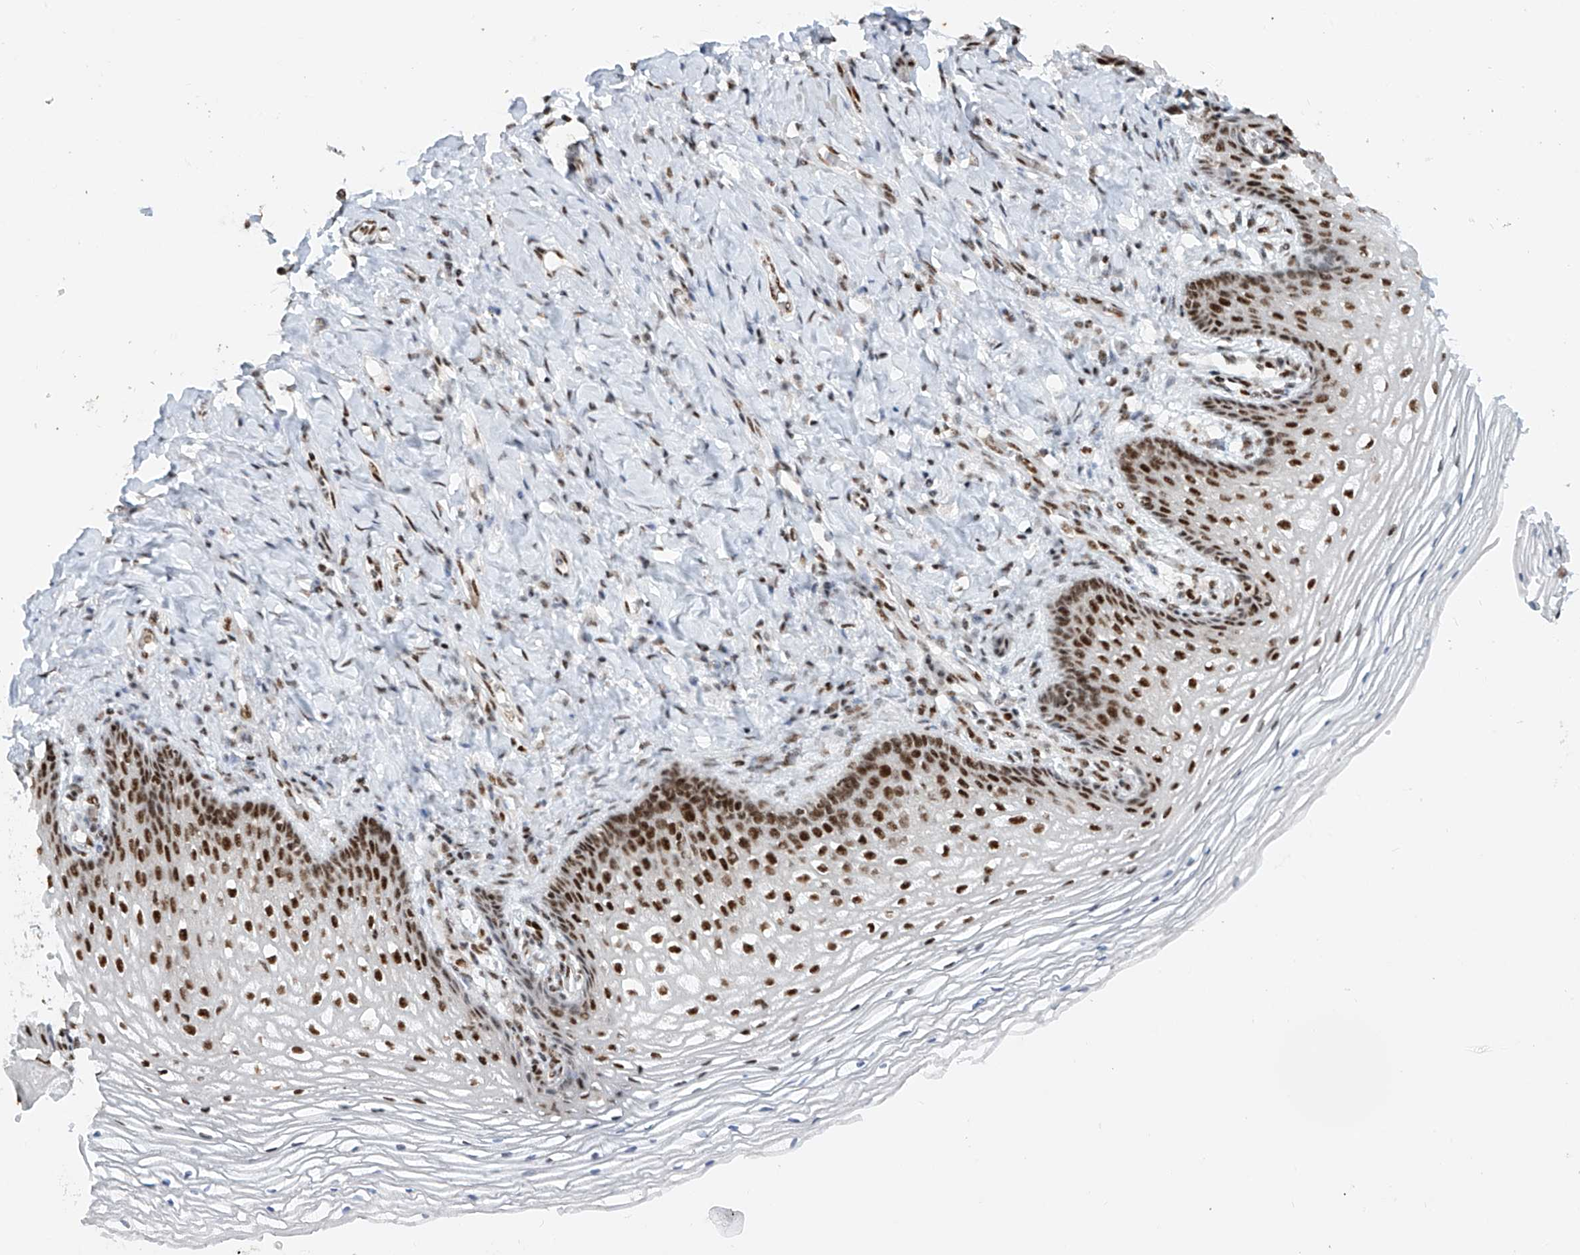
{"staining": {"intensity": "strong", "quantity": ">75%", "location": "nuclear"}, "tissue": "vagina", "cell_type": "Squamous epithelial cells", "image_type": "normal", "snomed": [{"axis": "morphology", "description": "Normal tissue, NOS"}, {"axis": "topography", "description": "Vagina"}], "caption": "The photomicrograph shows a brown stain indicating the presence of a protein in the nuclear of squamous epithelial cells in vagina. (DAB (3,3'-diaminobenzidine) IHC with brightfield microscopy, high magnification).", "gene": "TAF4", "patient": {"sex": "female", "age": 60}}